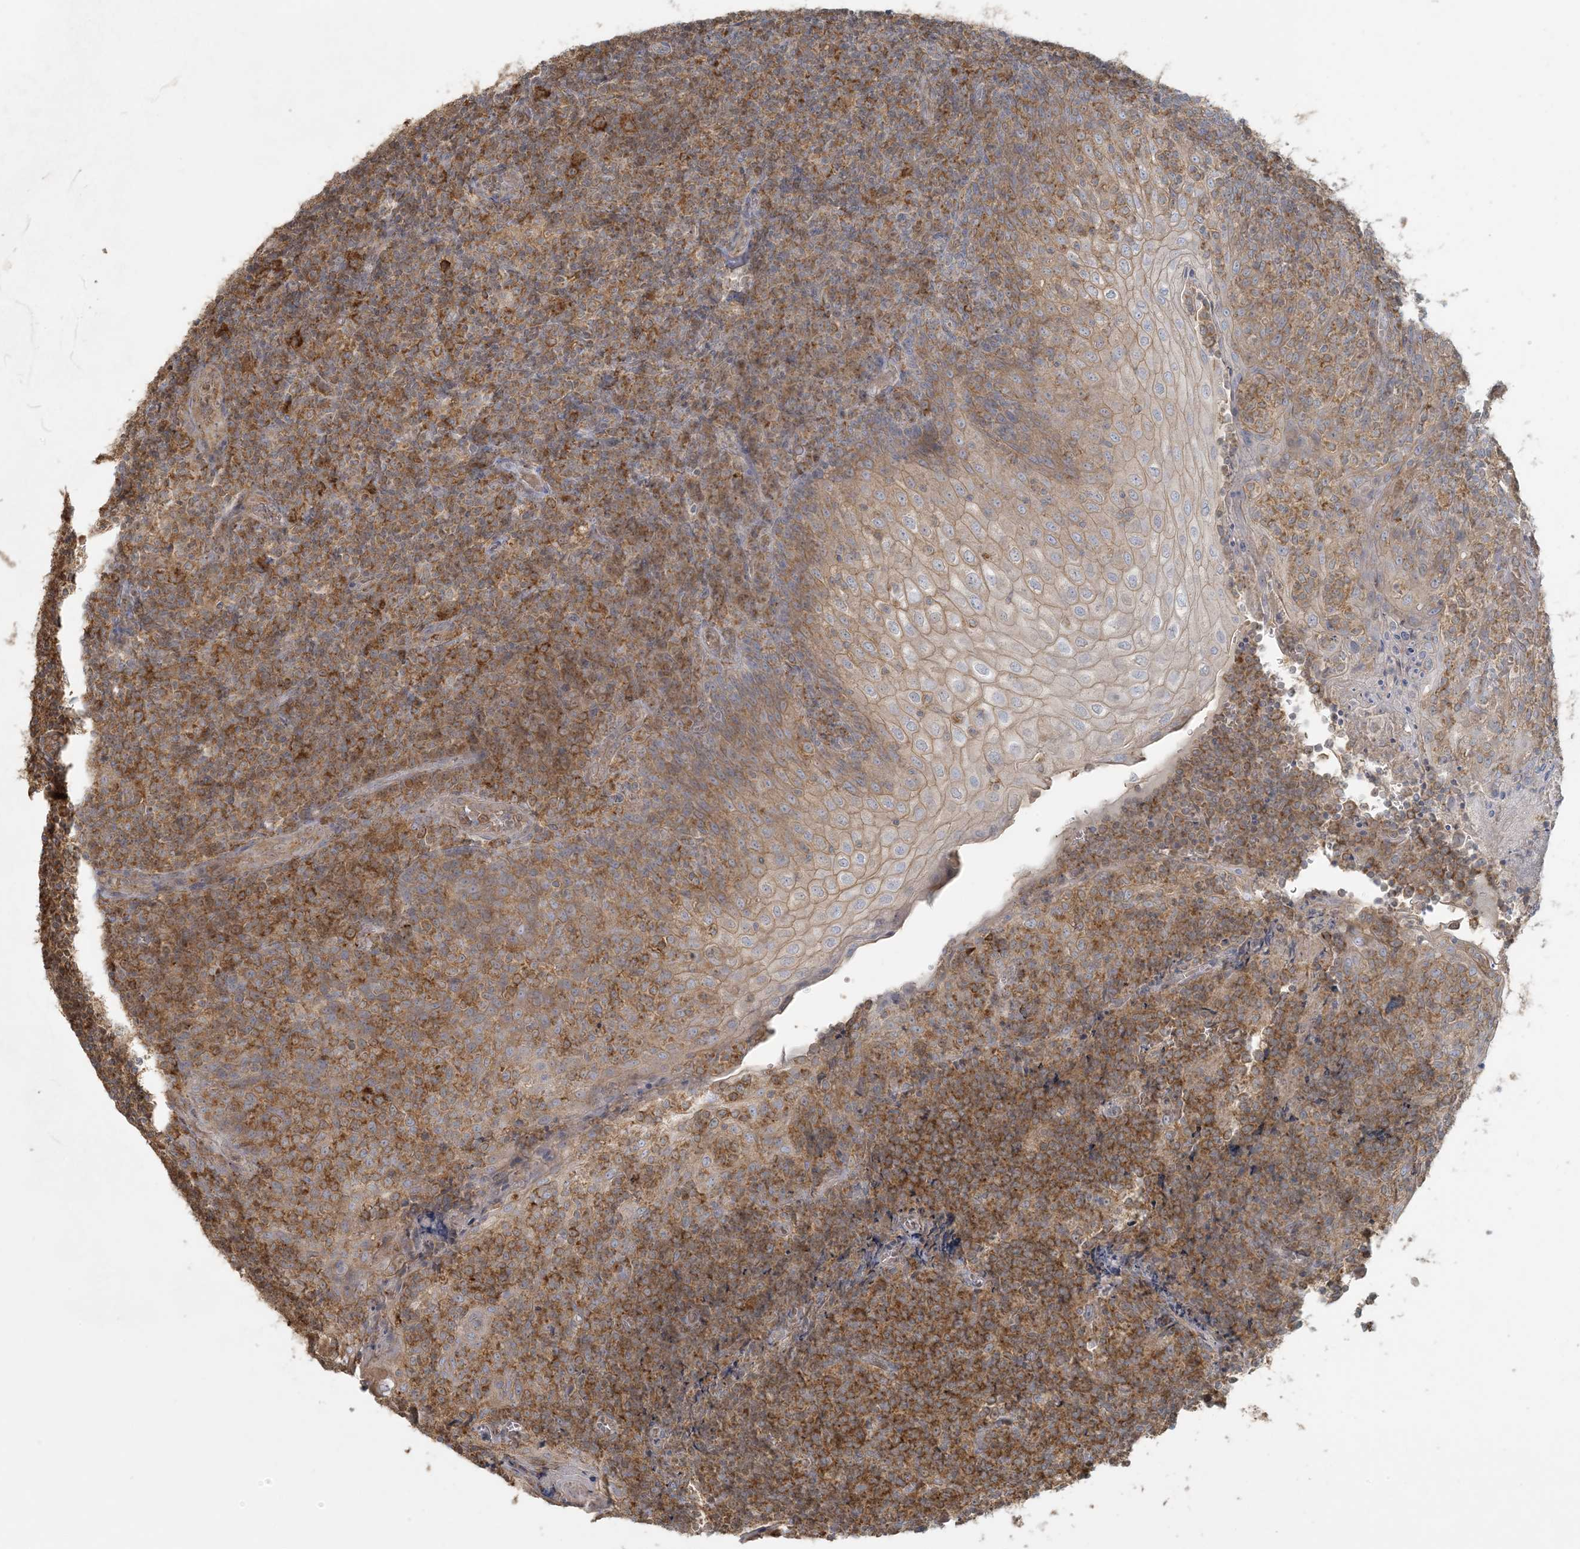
{"staining": {"intensity": "moderate", "quantity": ">75%", "location": "cytoplasmic/membranous"}, "tissue": "tonsil", "cell_type": "Non-germinal center cells", "image_type": "normal", "snomed": [{"axis": "morphology", "description": "Normal tissue, NOS"}, {"axis": "topography", "description": "Tonsil"}], "caption": "Tonsil stained with a brown dye exhibits moderate cytoplasmic/membranous positive expression in approximately >75% of non-germinal center cells.", "gene": "HACL1", "patient": {"sex": "female", "age": 19}}